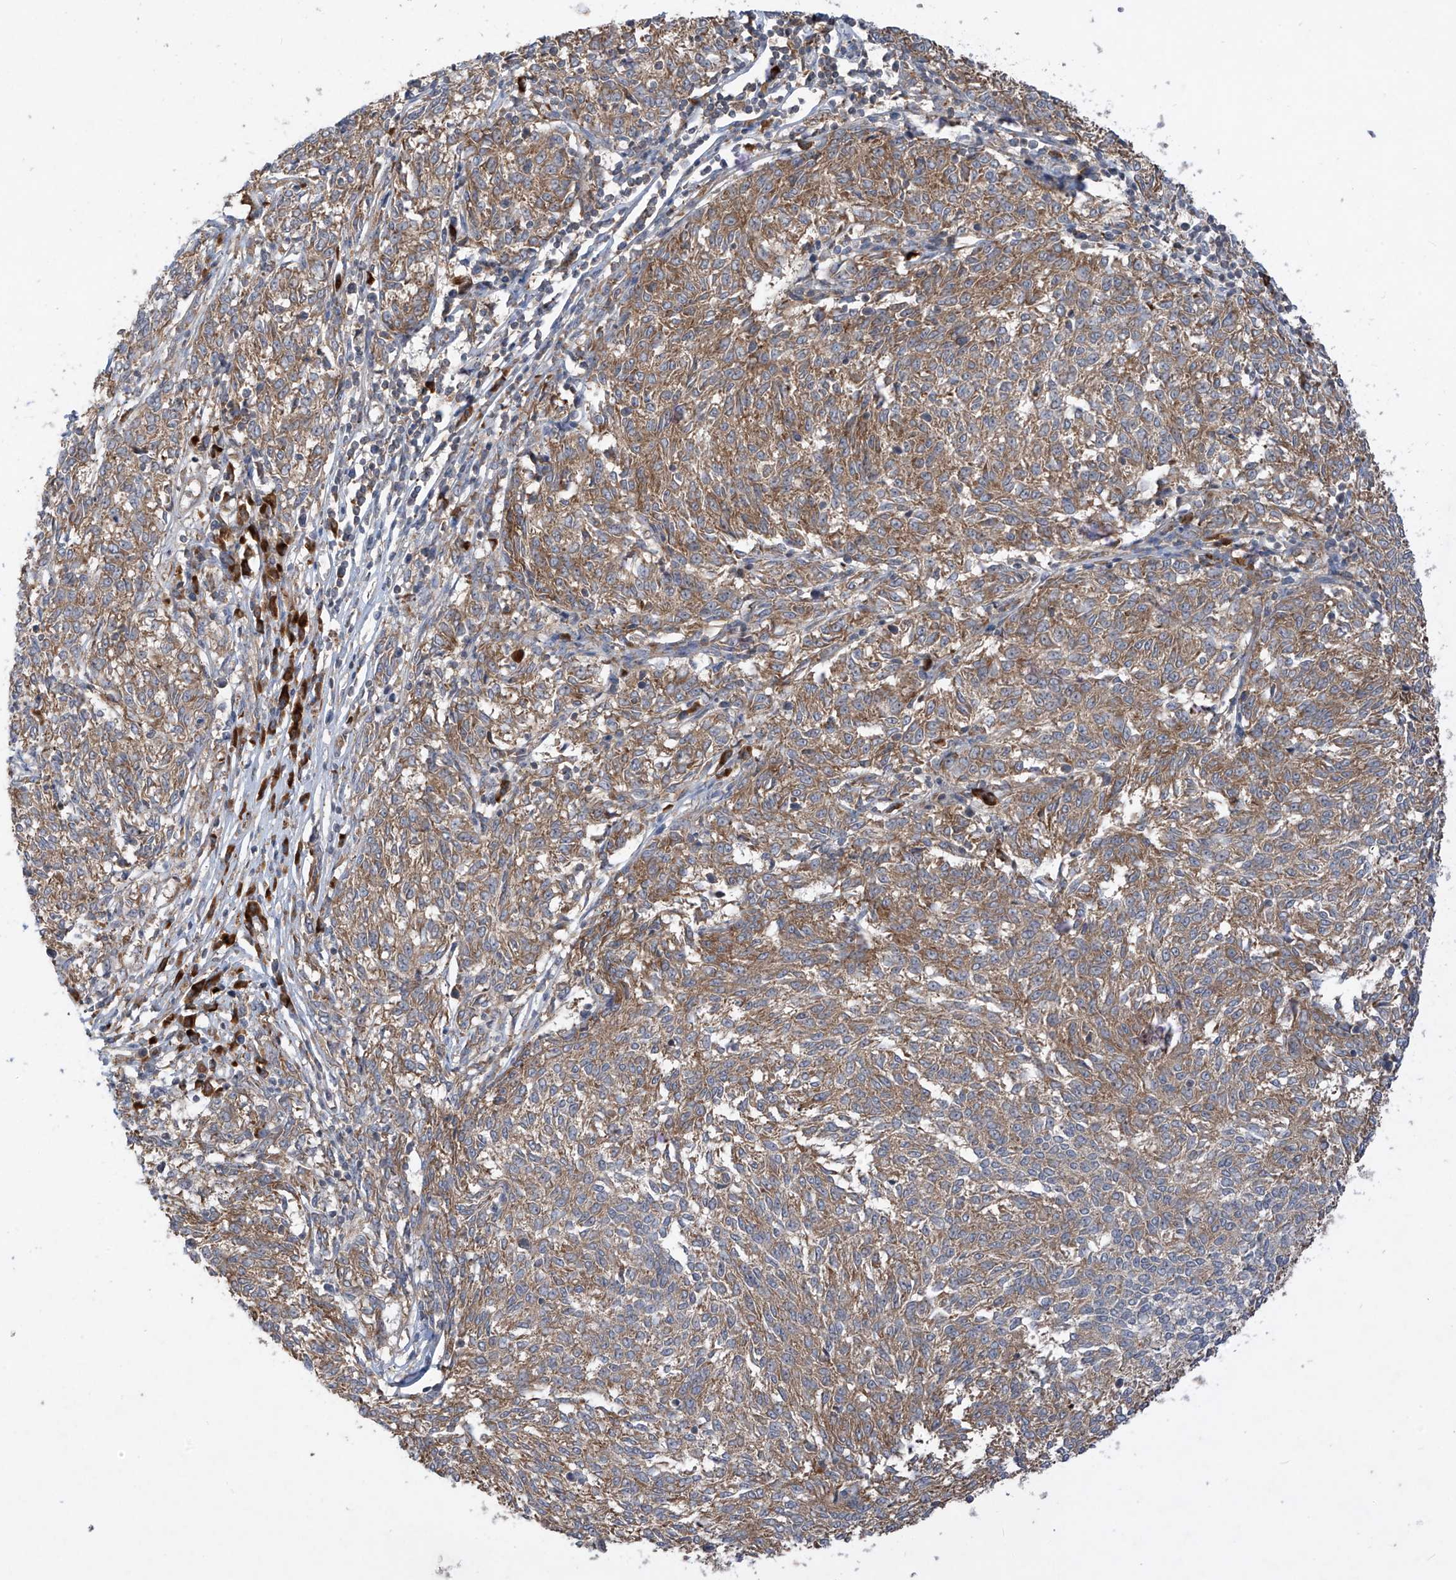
{"staining": {"intensity": "moderate", "quantity": ">75%", "location": "cytoplasmic/membranous"}, "tissue": "melanoma", "cell_type": "Tumor cells", "image_type": "cancer", "snomed": [{"axis": "morphology", "description": "Malignant melanoma, NOS"}, {"axis": "topography", "description": "Skin"}], "caption": "Immunohistochemical staining of malignant melanoma displays moderate cytoplasmic/membranous protein positivity in about >75% of tumor cells.", "gene": "RPL34", "patient": {"sex": "female", "age": 72}}